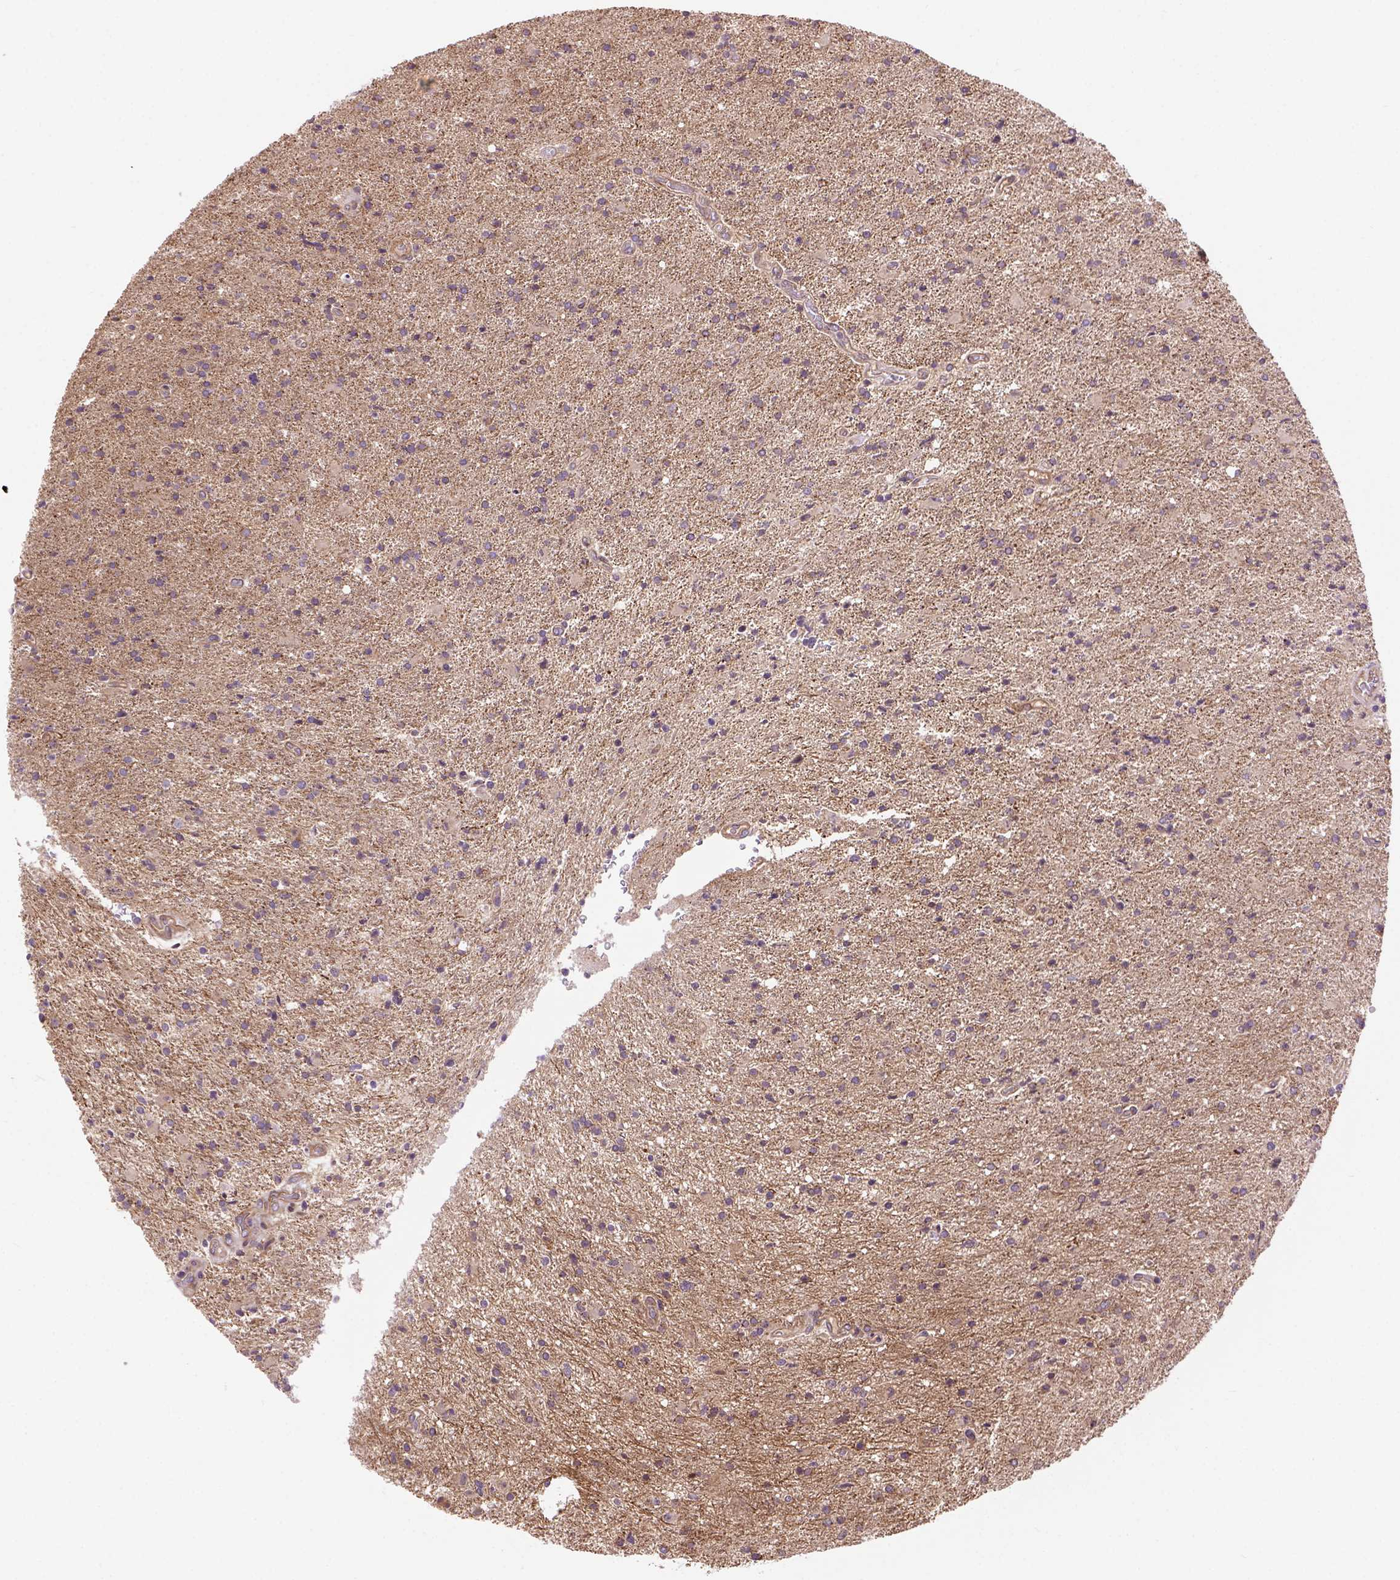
{"staining": {"intensity": "weak", "quantity": ">75%", "location": "cytoplasmic/membranous"}, "tissue": "glioma", "cell_type": "Tumor cells", "image_type": "cancer", "snomed": [{"axis": "morphology", "description": "Glioma, malignant, High grade"}, {"axis": "topography", "description": "Cerebral cortex"}], "caption": "The micrograph exhibits staining of malignant glioma (high-grade), revealing weak cytoplasmic/membranous protein staining (brown color) within tumor cells.", "gene": "CASKIN2", "patient": {"sex": "male", "age": 70}}